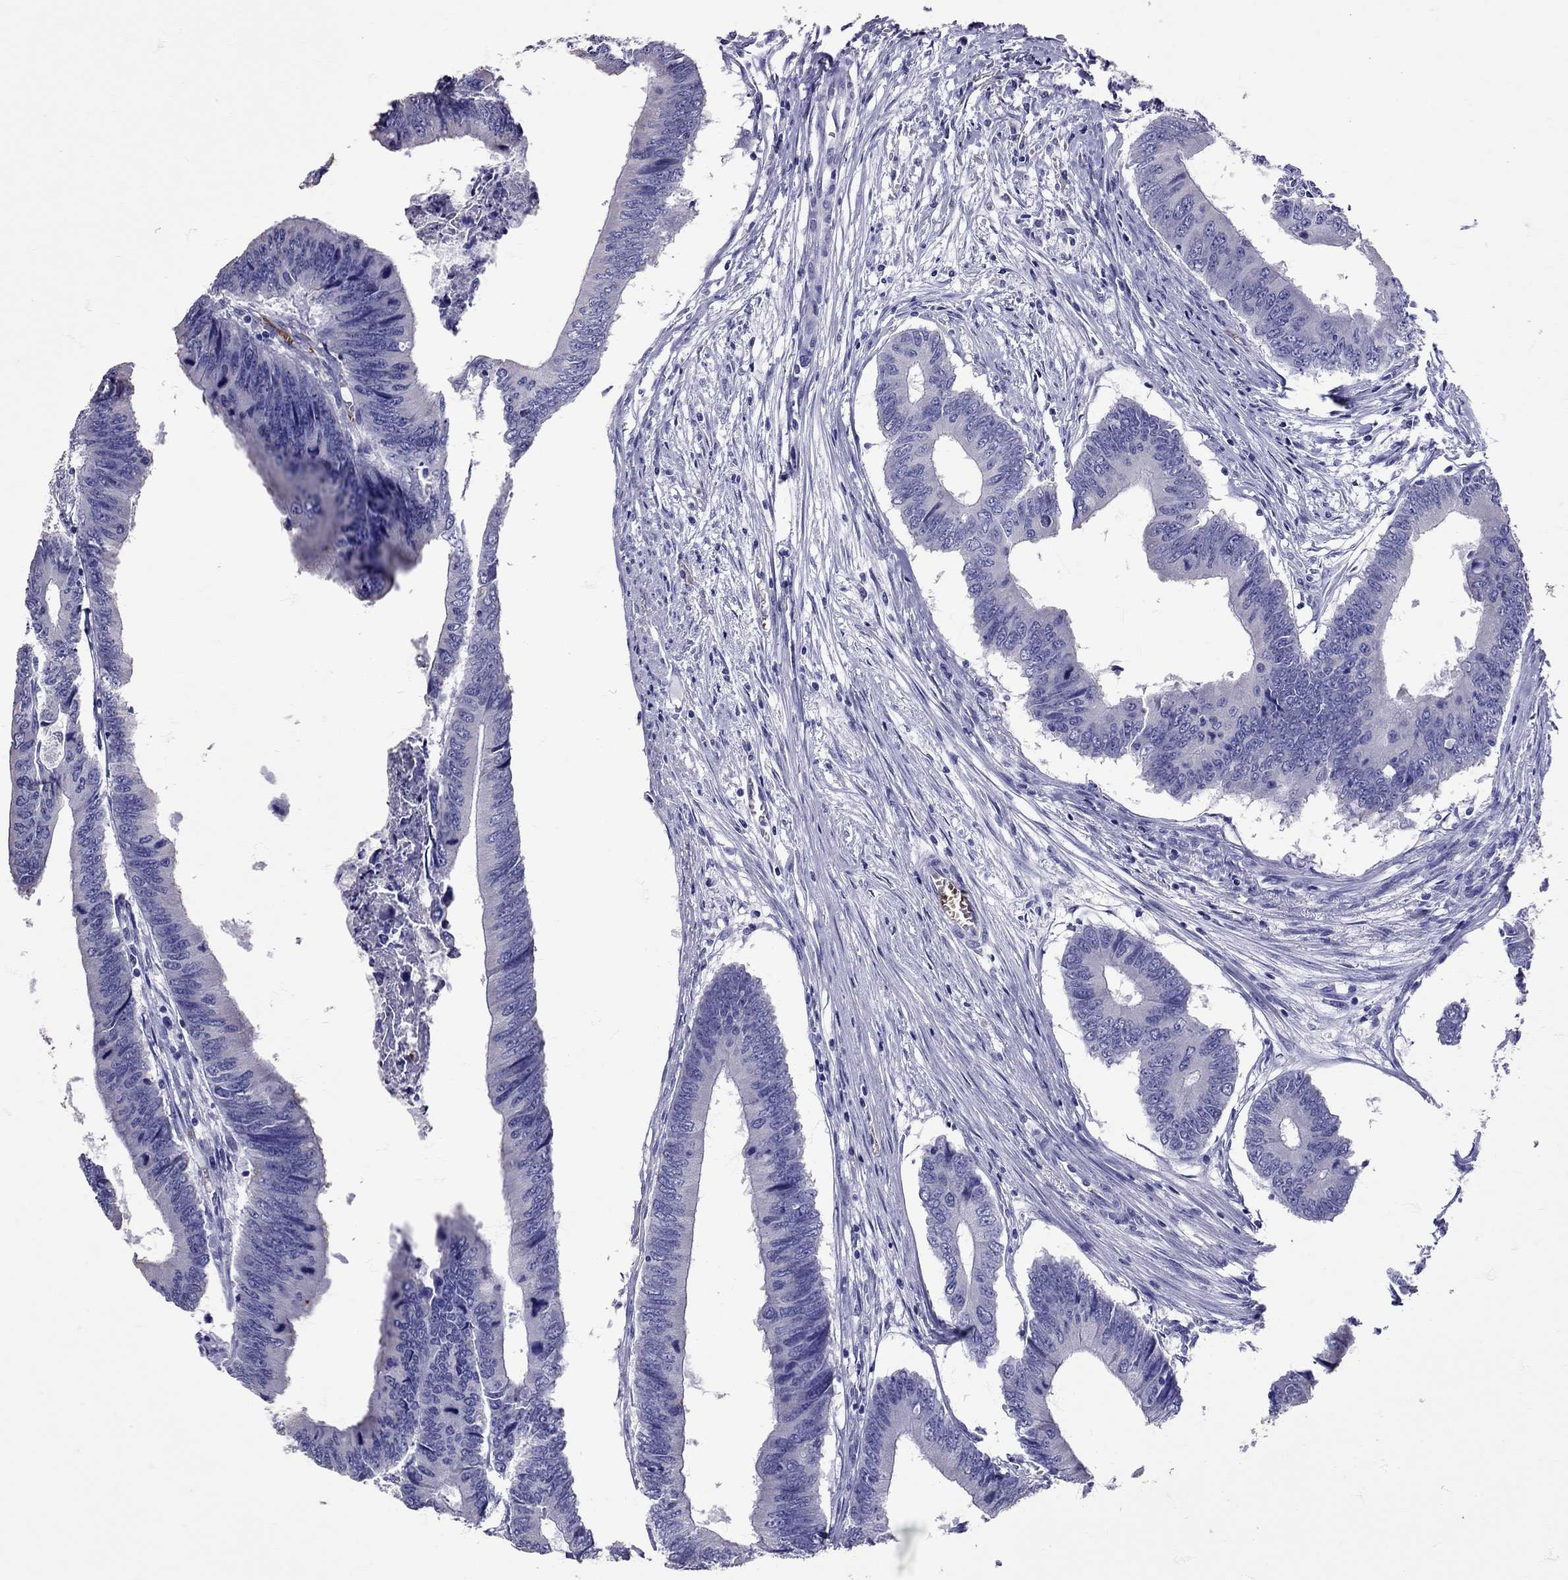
{"staining": {"intensity": "negative", "quantity": "none", "location": "none"}, "tissue": "colorectal cancer", "cell_type": "Tumor cells", "image_type": "cancer", "snomed": [{"axis": "morphology", "description": "Adenocarcinoma, NOS"}, {"axis": "topography", "description": "Colon"}], "caption": "An IHC image of adenocarcinoma (colorectal) is shown. There is no staining in tumor cells of adenocarcinoma (colorectal).", "gene": "TBR1", "patient": {"sex": "male", "age": 53}}